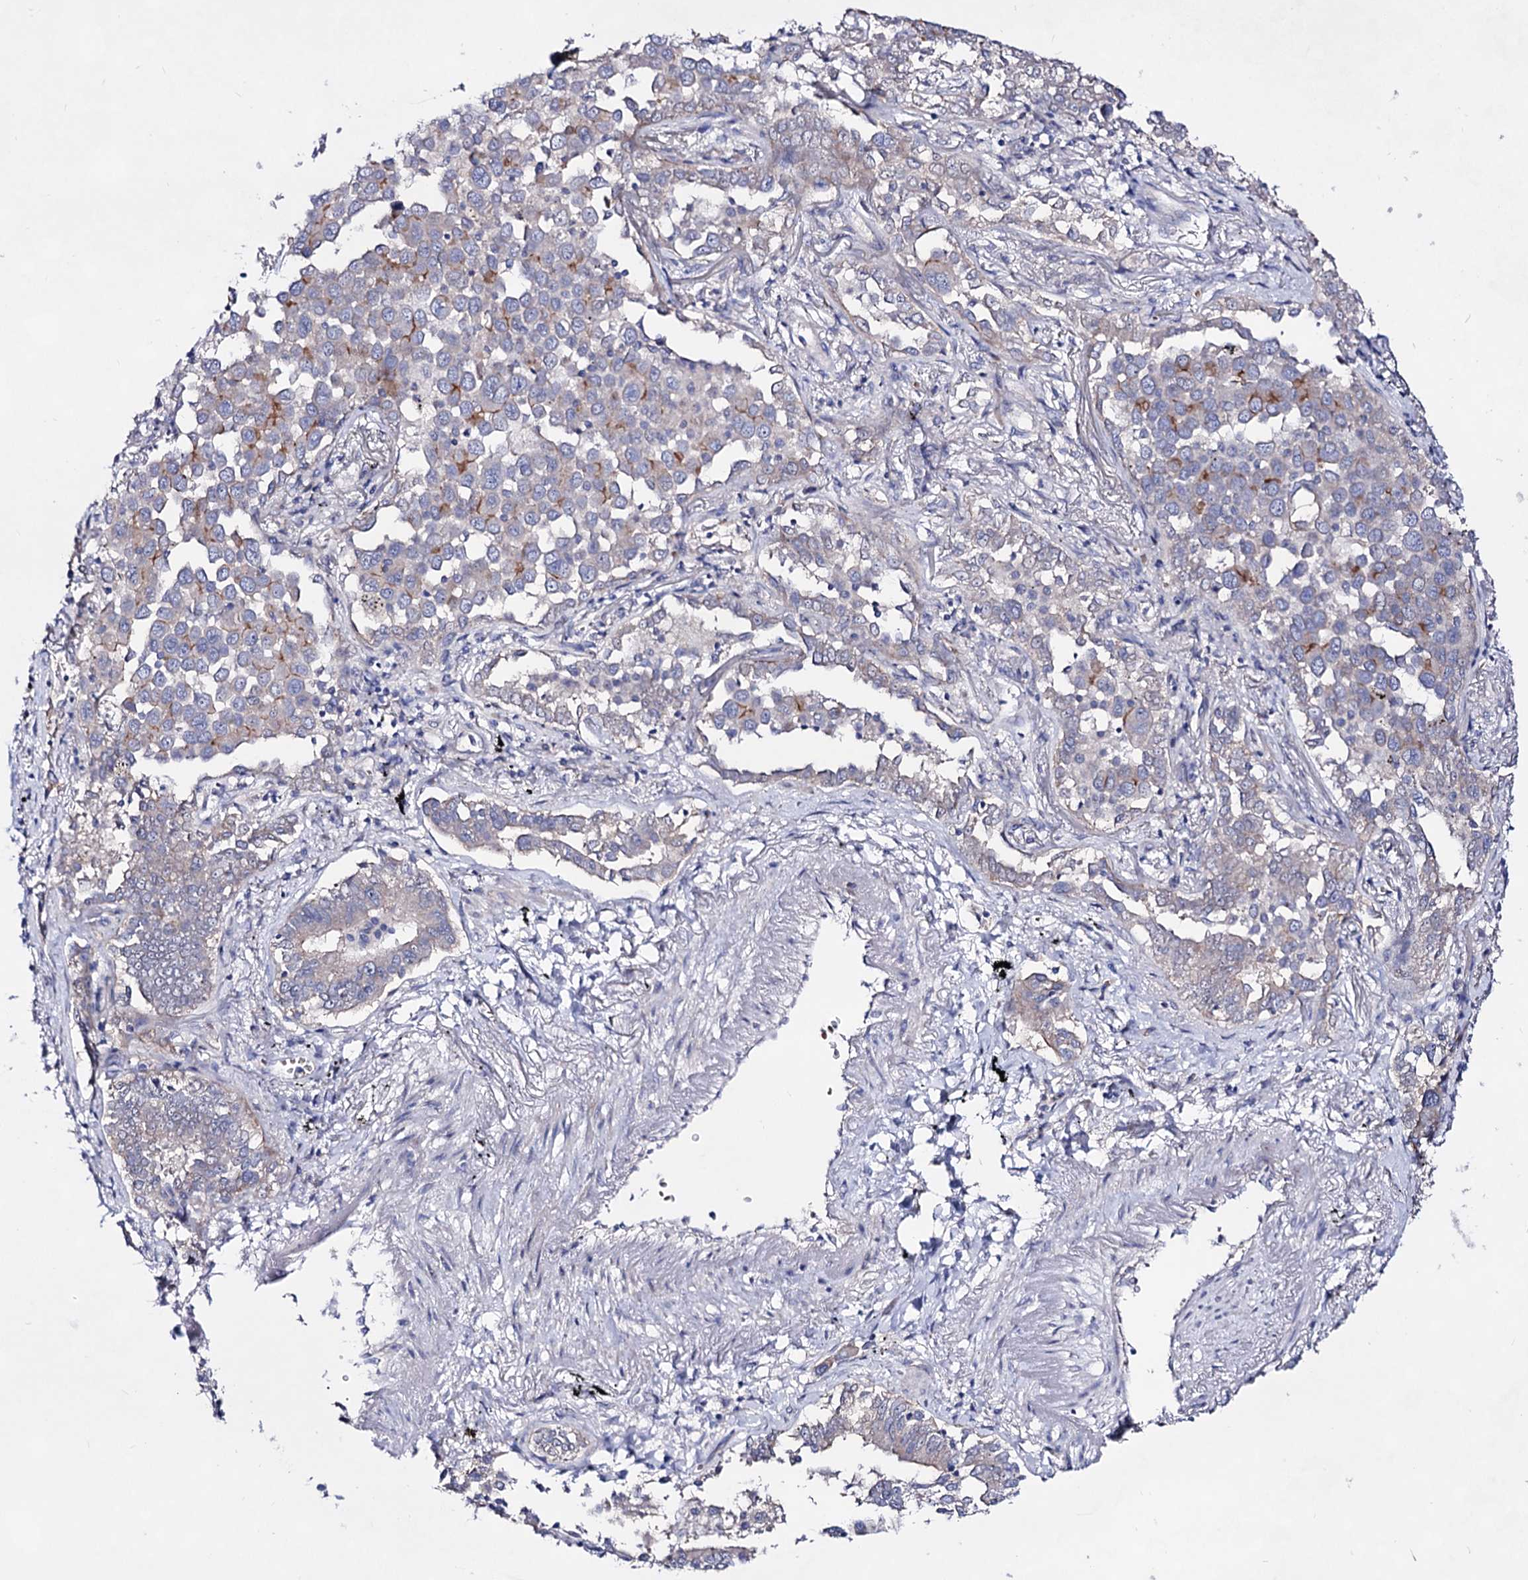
{"staining": {"intensity": "moderate", "quantity": "<25%", "location": "cytoplasmic/membranous"}, "tissue": "lung cancer", "cell_type": "Tumor cells", "image_type": "cancer", "snomed": [{"axis": "morphology", "description": "Adenocarcinoma, NOS"}, {"axis": "topography", "description": "Lung"}], "caption": "This is a micrograph of immunohistochemistry staining of lung adenocarcinoma, which shows moderate expression in the cytoplasmic/membranous of tumor cells.", "gene": "PLIN1", "patient": {"sex": "male", "age": 67}}